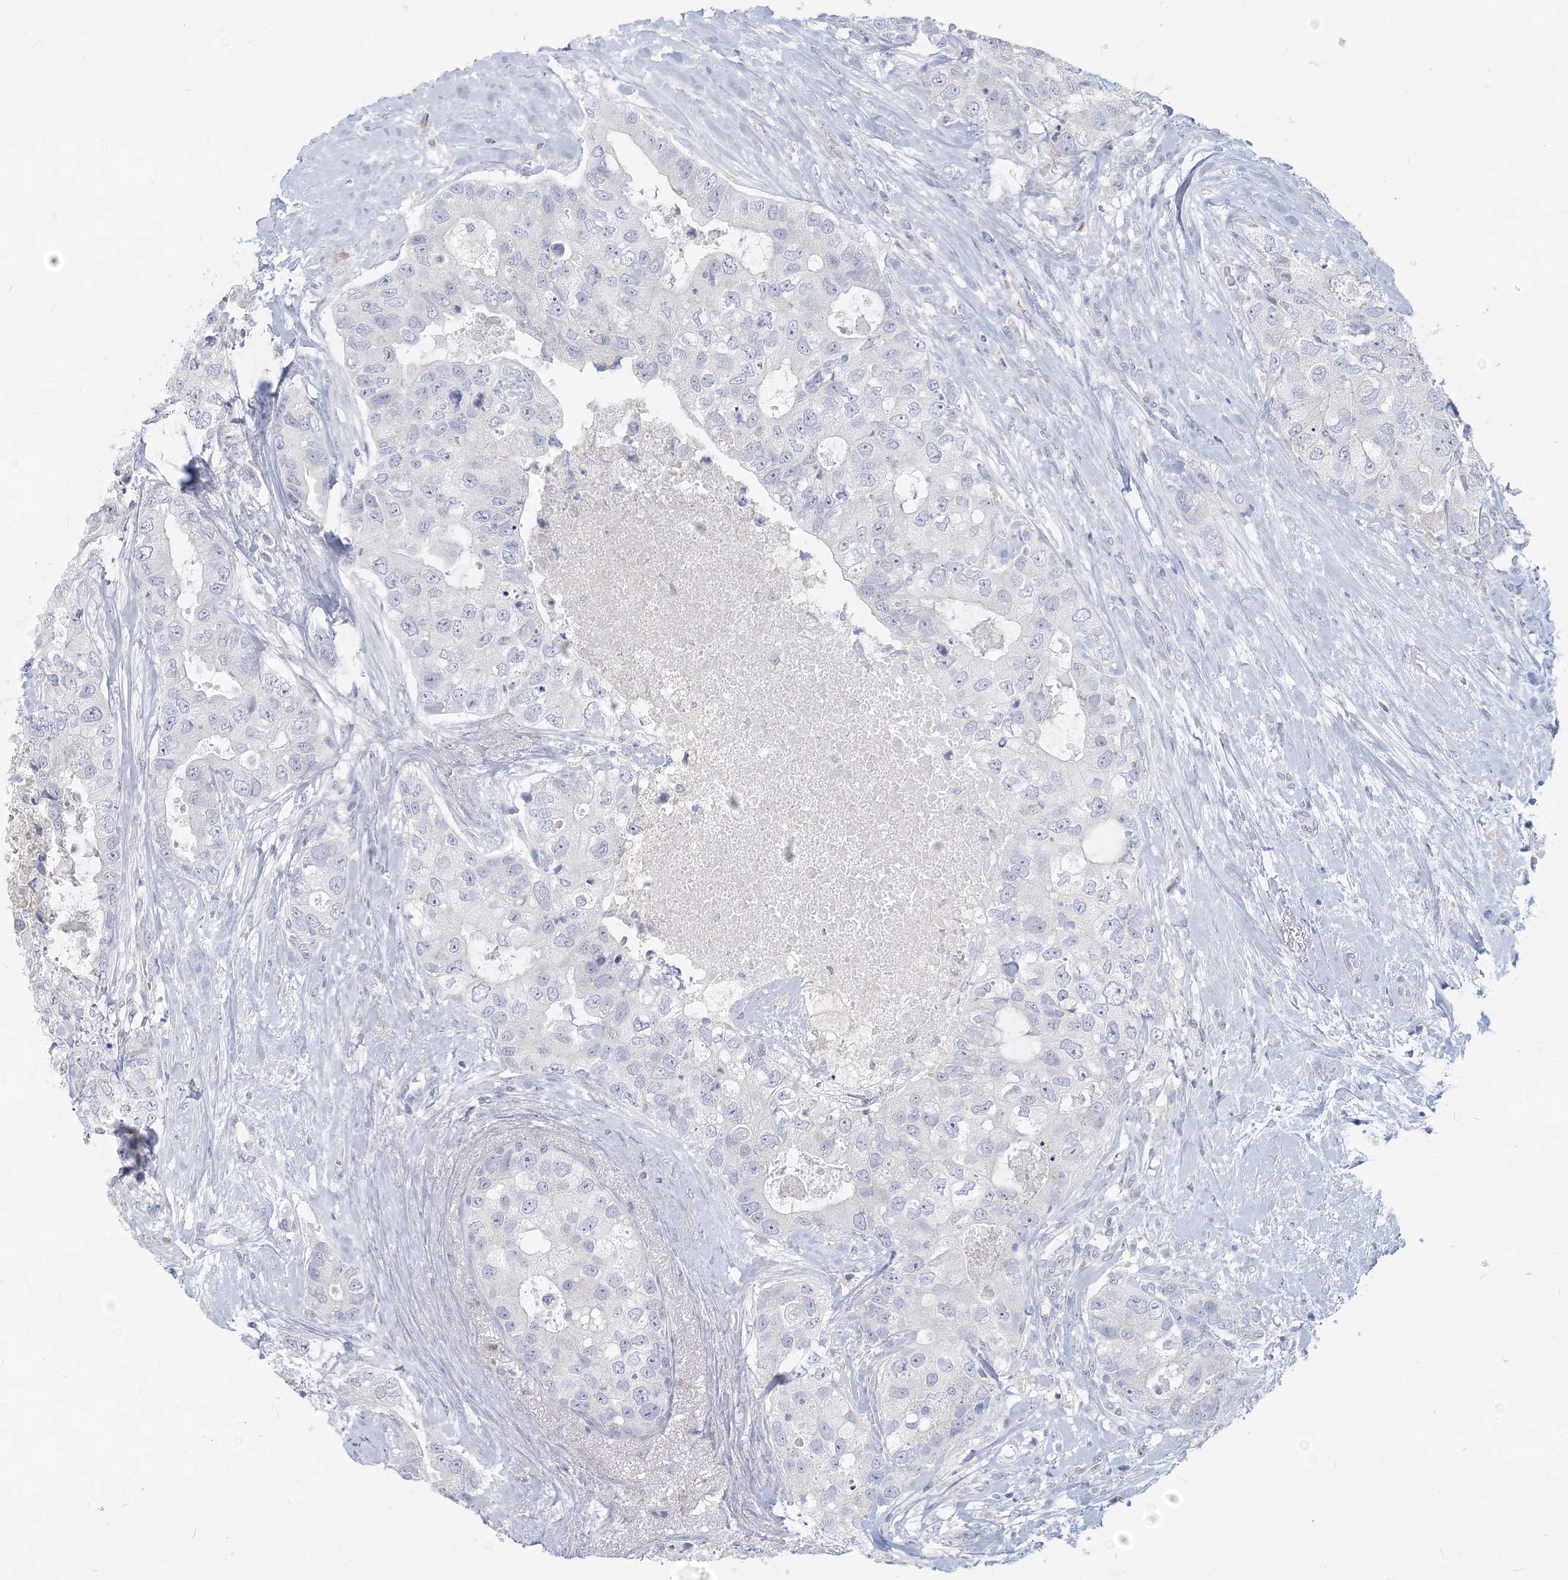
{"staining": {"intensity": "negative", "quantity": "none", "location": "none"}, "tissue": "breast cancer", "cell_type": "Tumor cells", "image_type": "cancer", "snomed": [{"axis": "morphology", "description": "Duct carcinoma"}, {"axis": "topography", "description": "Breast"}], "caption": "Immunohistochemical staining of human breast cancer displays no significant expression in tumor cells.", "gene": "CSN1S1", "patient": {"sex": "female", "age": 62}}